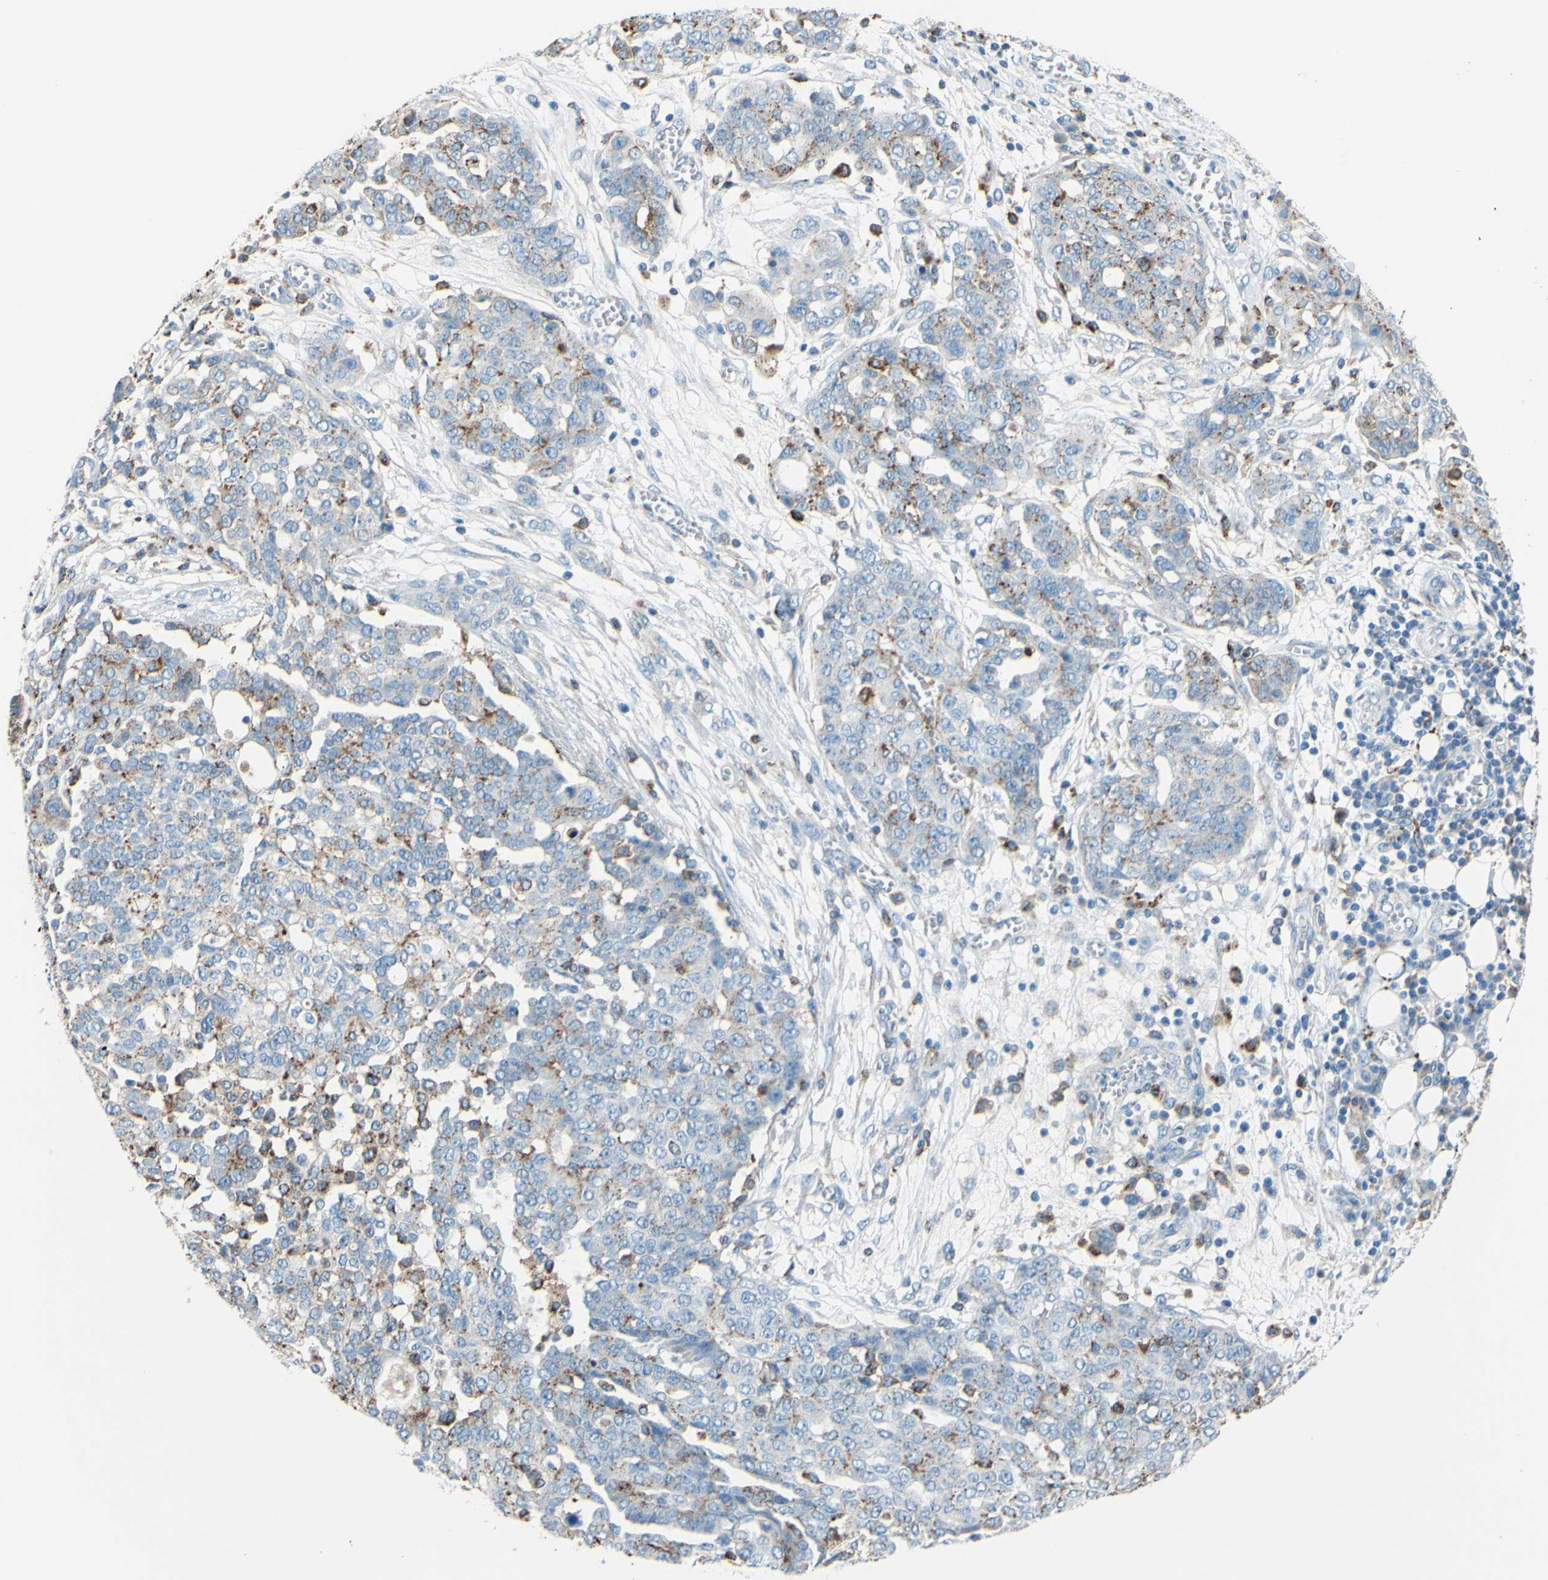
{"staining": {"intensity": "moderate", "quantity": "<25%", "location": "cytoplasmic/membranous"}, "tissue": "ovarian cancer", "cell_type": "Tumor cells", "image_type": "cancer", "snomed": [{"axis": "morphology", "description": "Cystadenocarcinoma, serous, NOS"}, {"axis": "topography", "description": "Soft tissue"}, {"axis": "topography", "description": "Ovary"}], "caption": "Immunohistochemical staining of human ovarian cancer (serous cystadenocarcinoma) reveals moderate cytoplasmic/membranous protein positivity in about <25% of tumor cells. (DAB IHC, brown staining for protein, blue staining for nuclei).", "gene": "CTSD", "patient": {"sex": "female", "age": 57}}